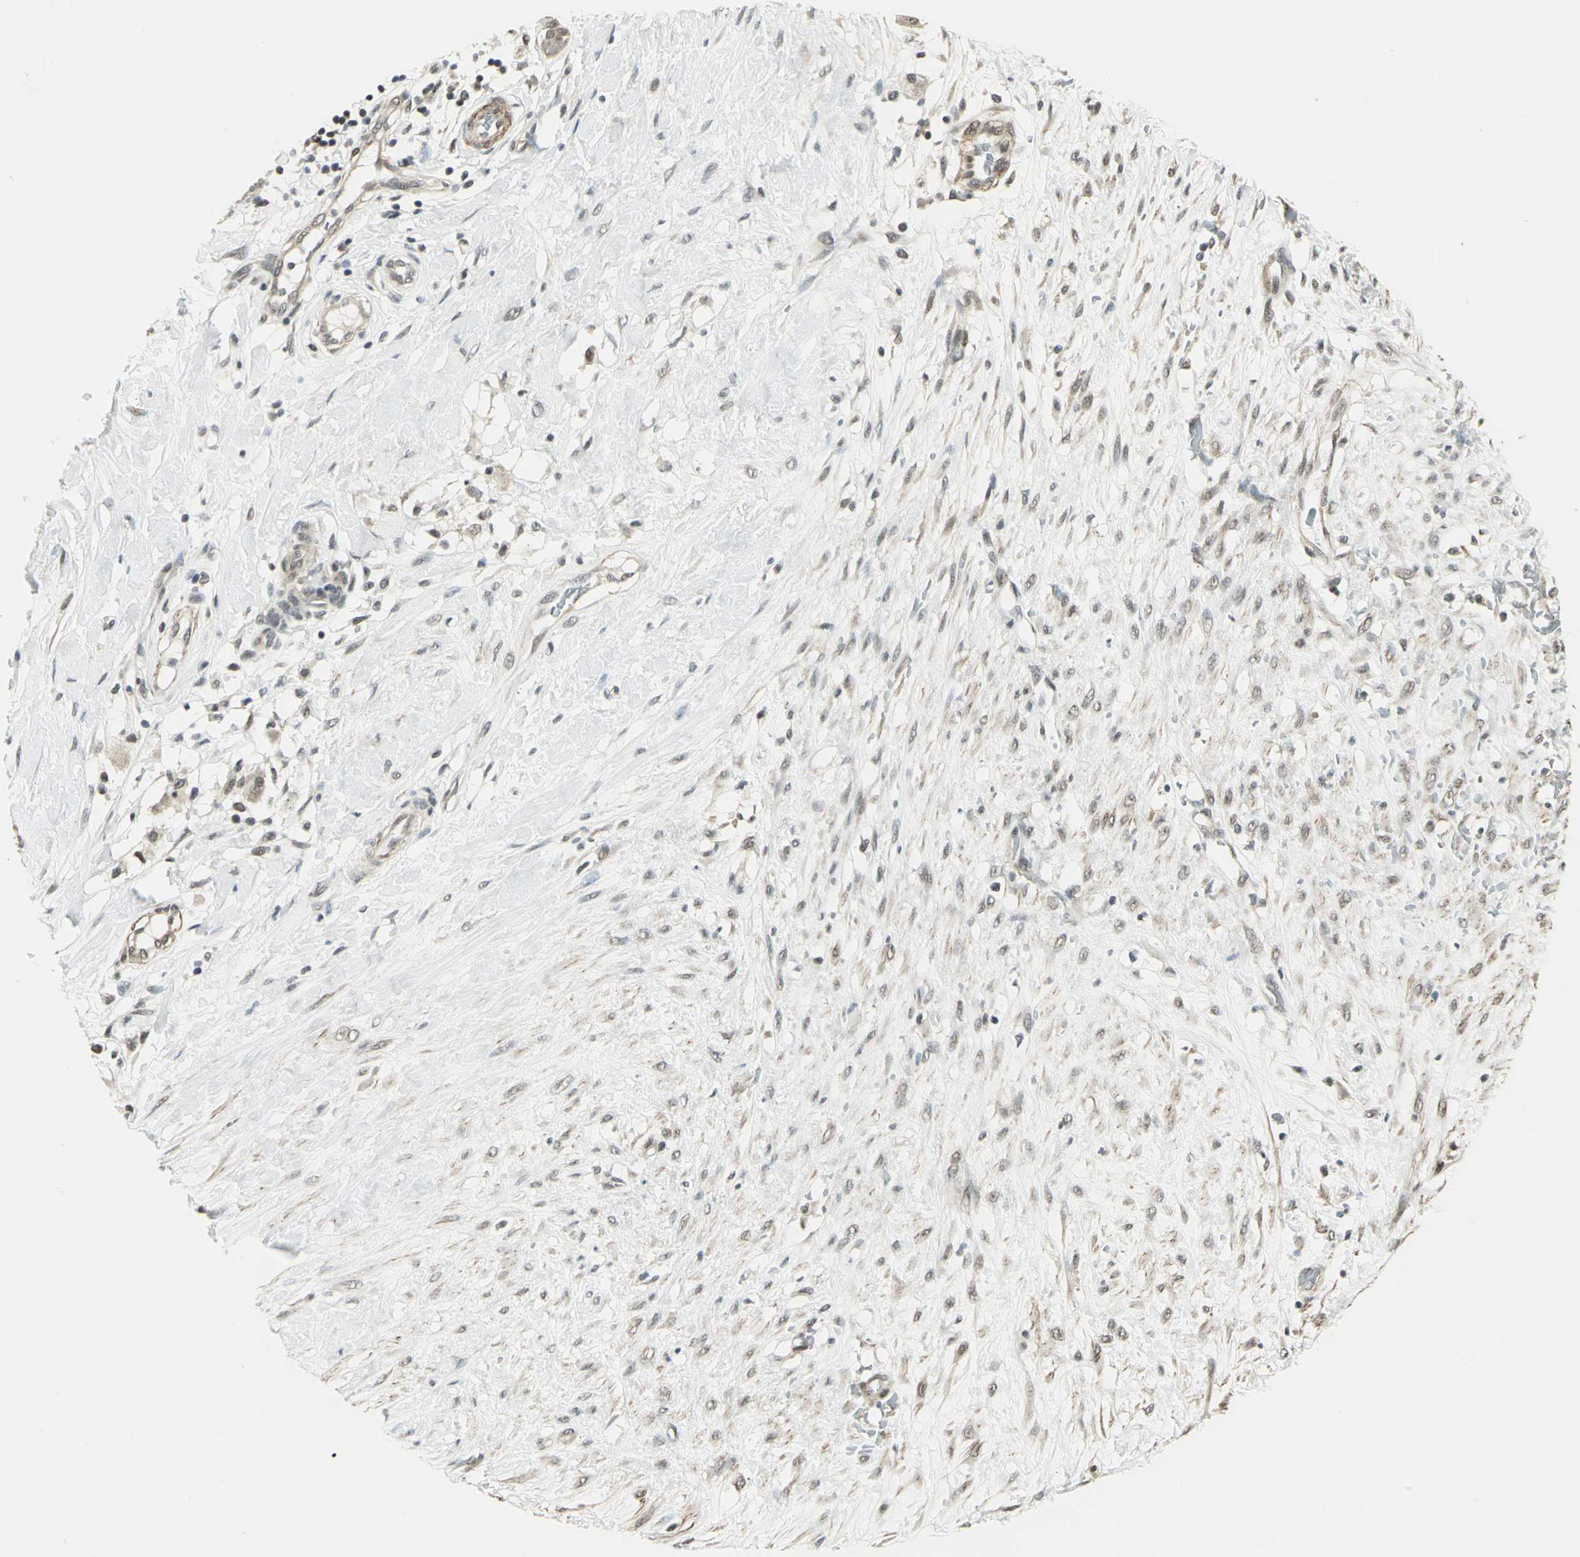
{"staining": {"intensity": "weak", "quantity": "25%-75%", "location": "cytoplasmic/membranous,nuclear"}, "tissue": "breast cancer", "cell_type": "Tumor cells", "image_type": "cancer", "snomed": [{"axis": "morphology", "description": "Duct carcinoma"}, {"axis": "topography", "description": "Breast"}], "caption": "Immunohistochemical staining of human breast cancer (intraductal carcinoma) exhibits low levels of weak cytoplasmic/membranous and nuclear positivity in about 25%-75% of tumor cells. (Stains: DAB in brown, nuclei in blue, Microscopy: brightfield microscopy at high magnification).", "gene": "MTA1", "patient": {"sex": "female", "age": 40}}